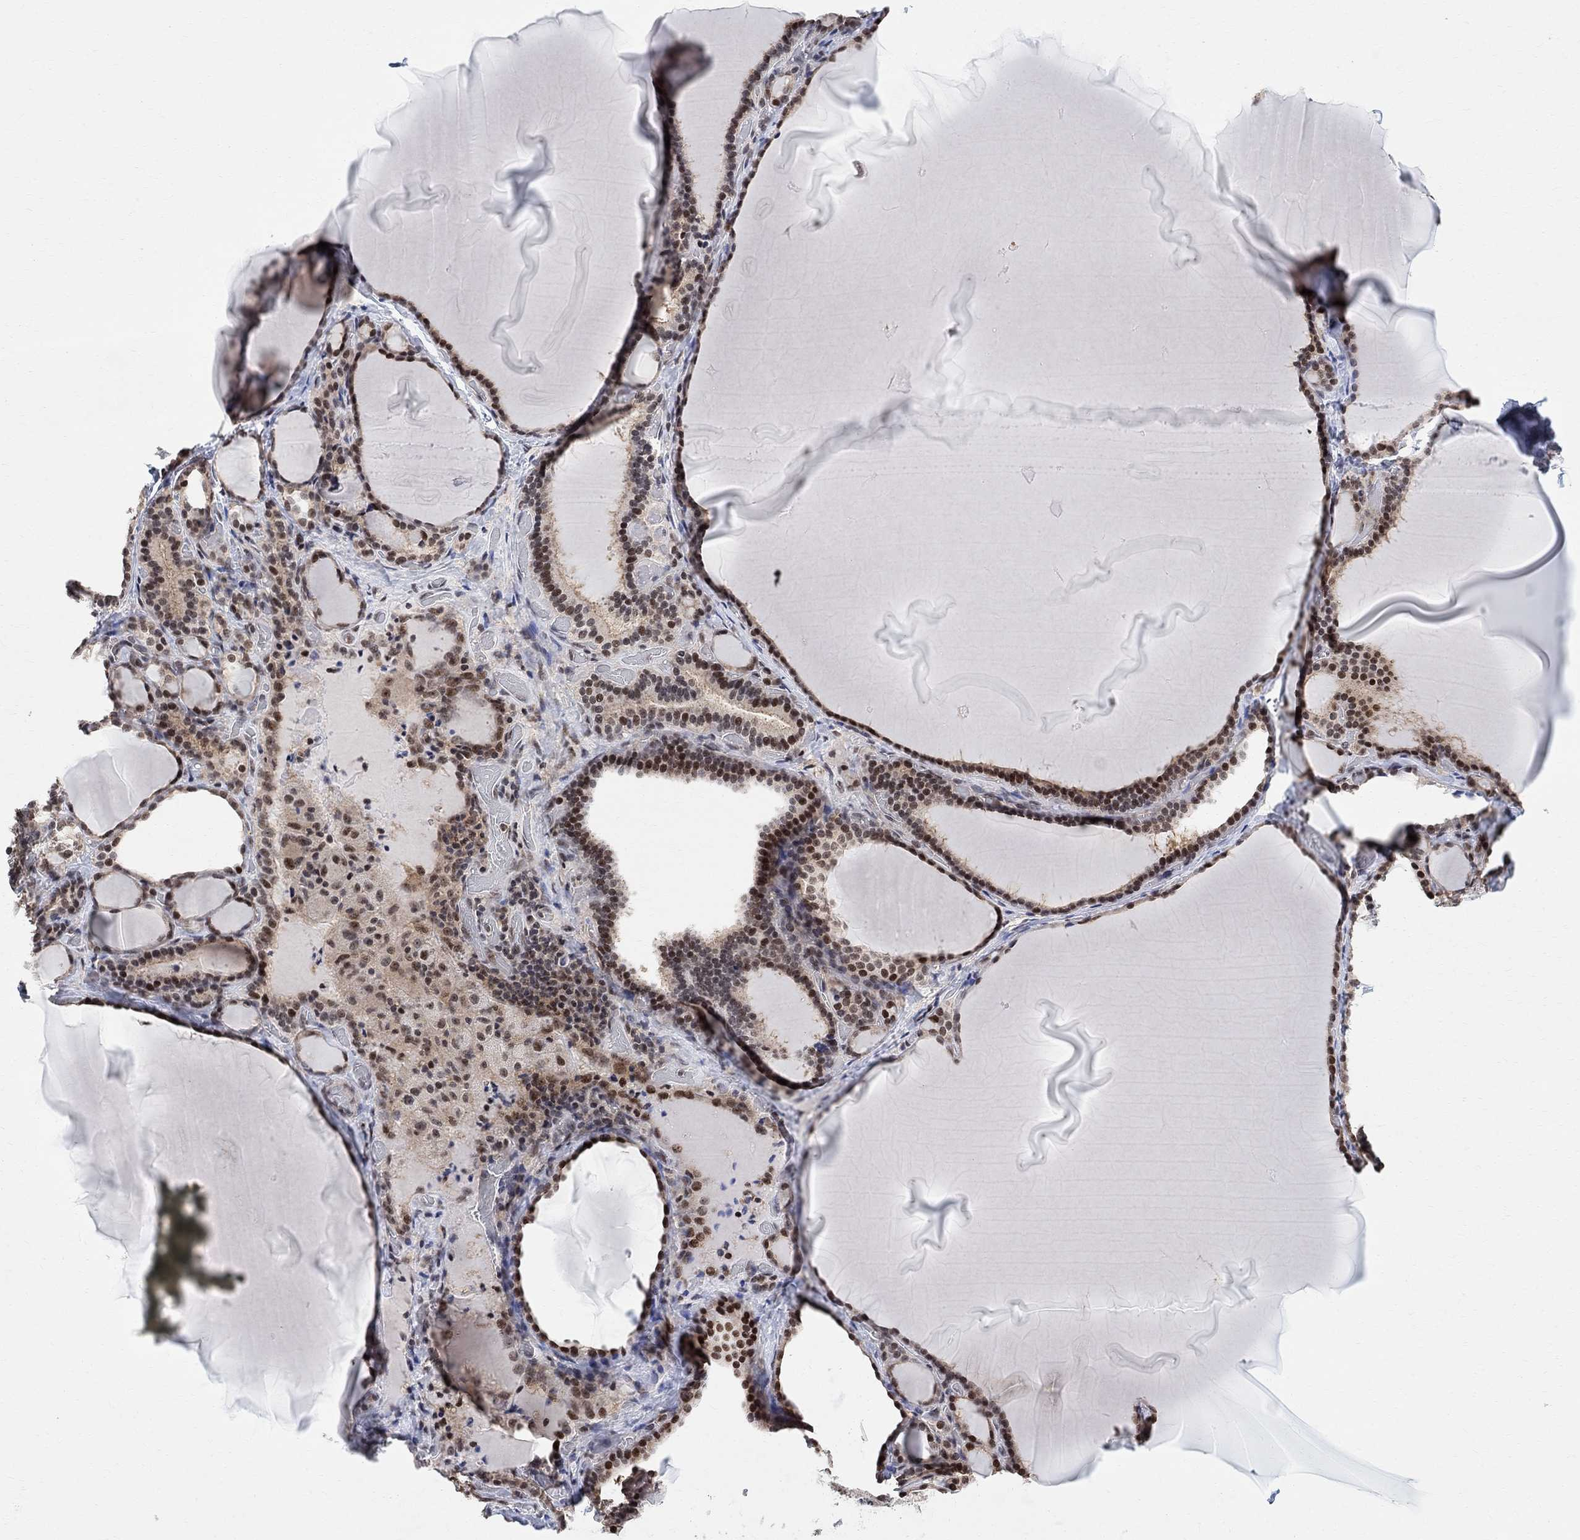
{"staining": {"intensity": "strong", "quantity": "25%-75%", "location": "nuclear"}, "tissue": "thyroid gland", "cell_type": "Glandular cells", "image_type": "normal", "snomed": [{"axis": "morphology", "description": "Normal tissue, NOS"}, {"axis": "morphology", "description": "Hyperplasia, NOS"}, {"axis": "topography", "description": "Thyroid gland"}], "caption": "Normal thyroid gland exhibits strong nuclear positivity in about 25%-75% of glandular cells.", "gene": "E4F1", "patient": {"sex": "female", "age": 27}}